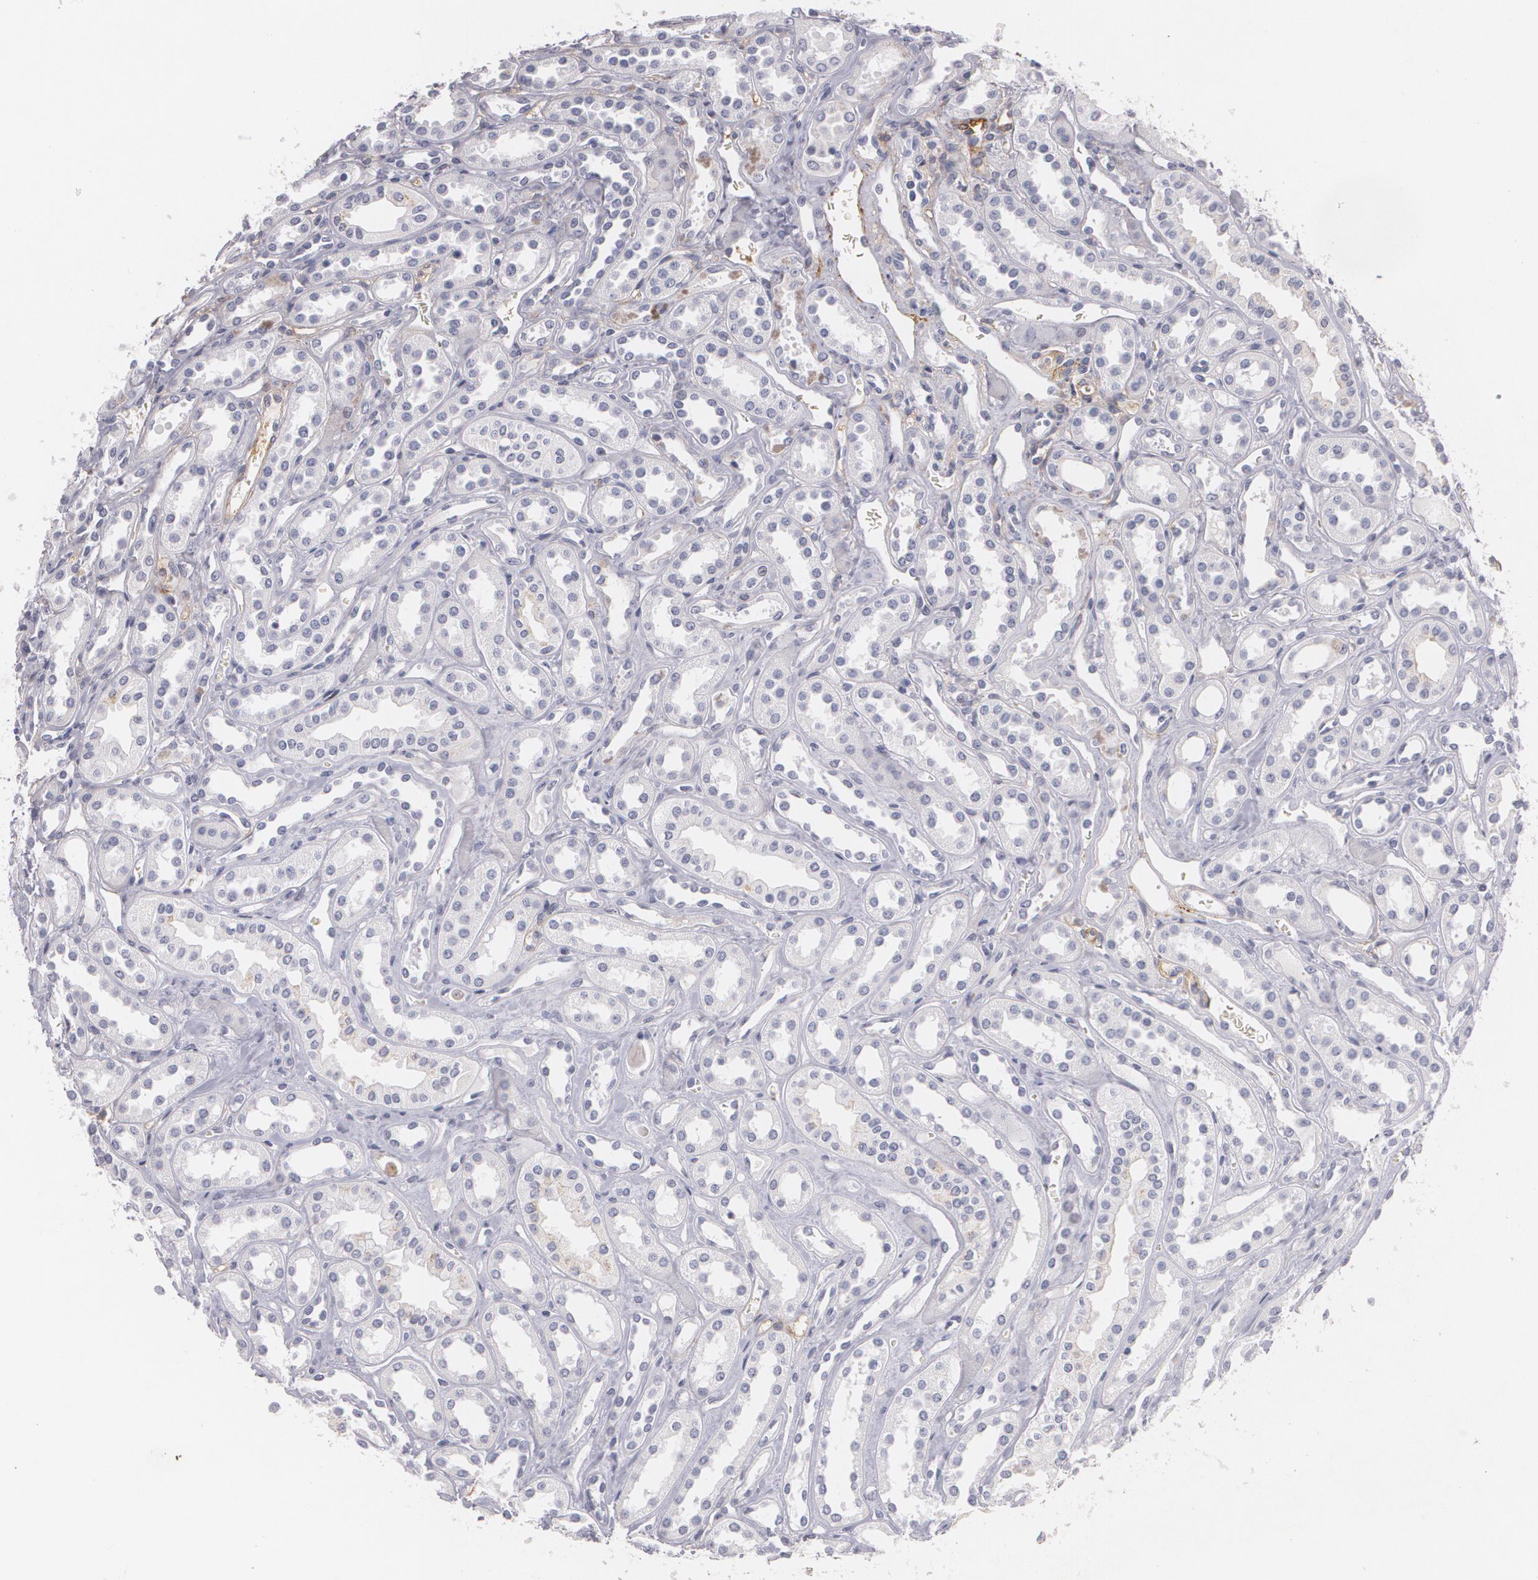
{"staining": {"intensity": "negative", "quantity": "none", "location": "none"}, "tissue": "kidney", "cell_type": "Cells in glomeruli", "image_type": "normal", "snomed": [{"axis": "morphology", "description": "Normal tissue, NOS"}, {"axis": "topography", "description": "Kidney"}], "caption": "Immunohistochemistry (IHC) photomicrograph of benign kidney: human kidney stained with DAB (3,3'-diaminobenzidine) reveals no significant protein positivity in cells in glomeruli.", "gene": "NGFR", "patient": {"sex": "female", "age": 52}}